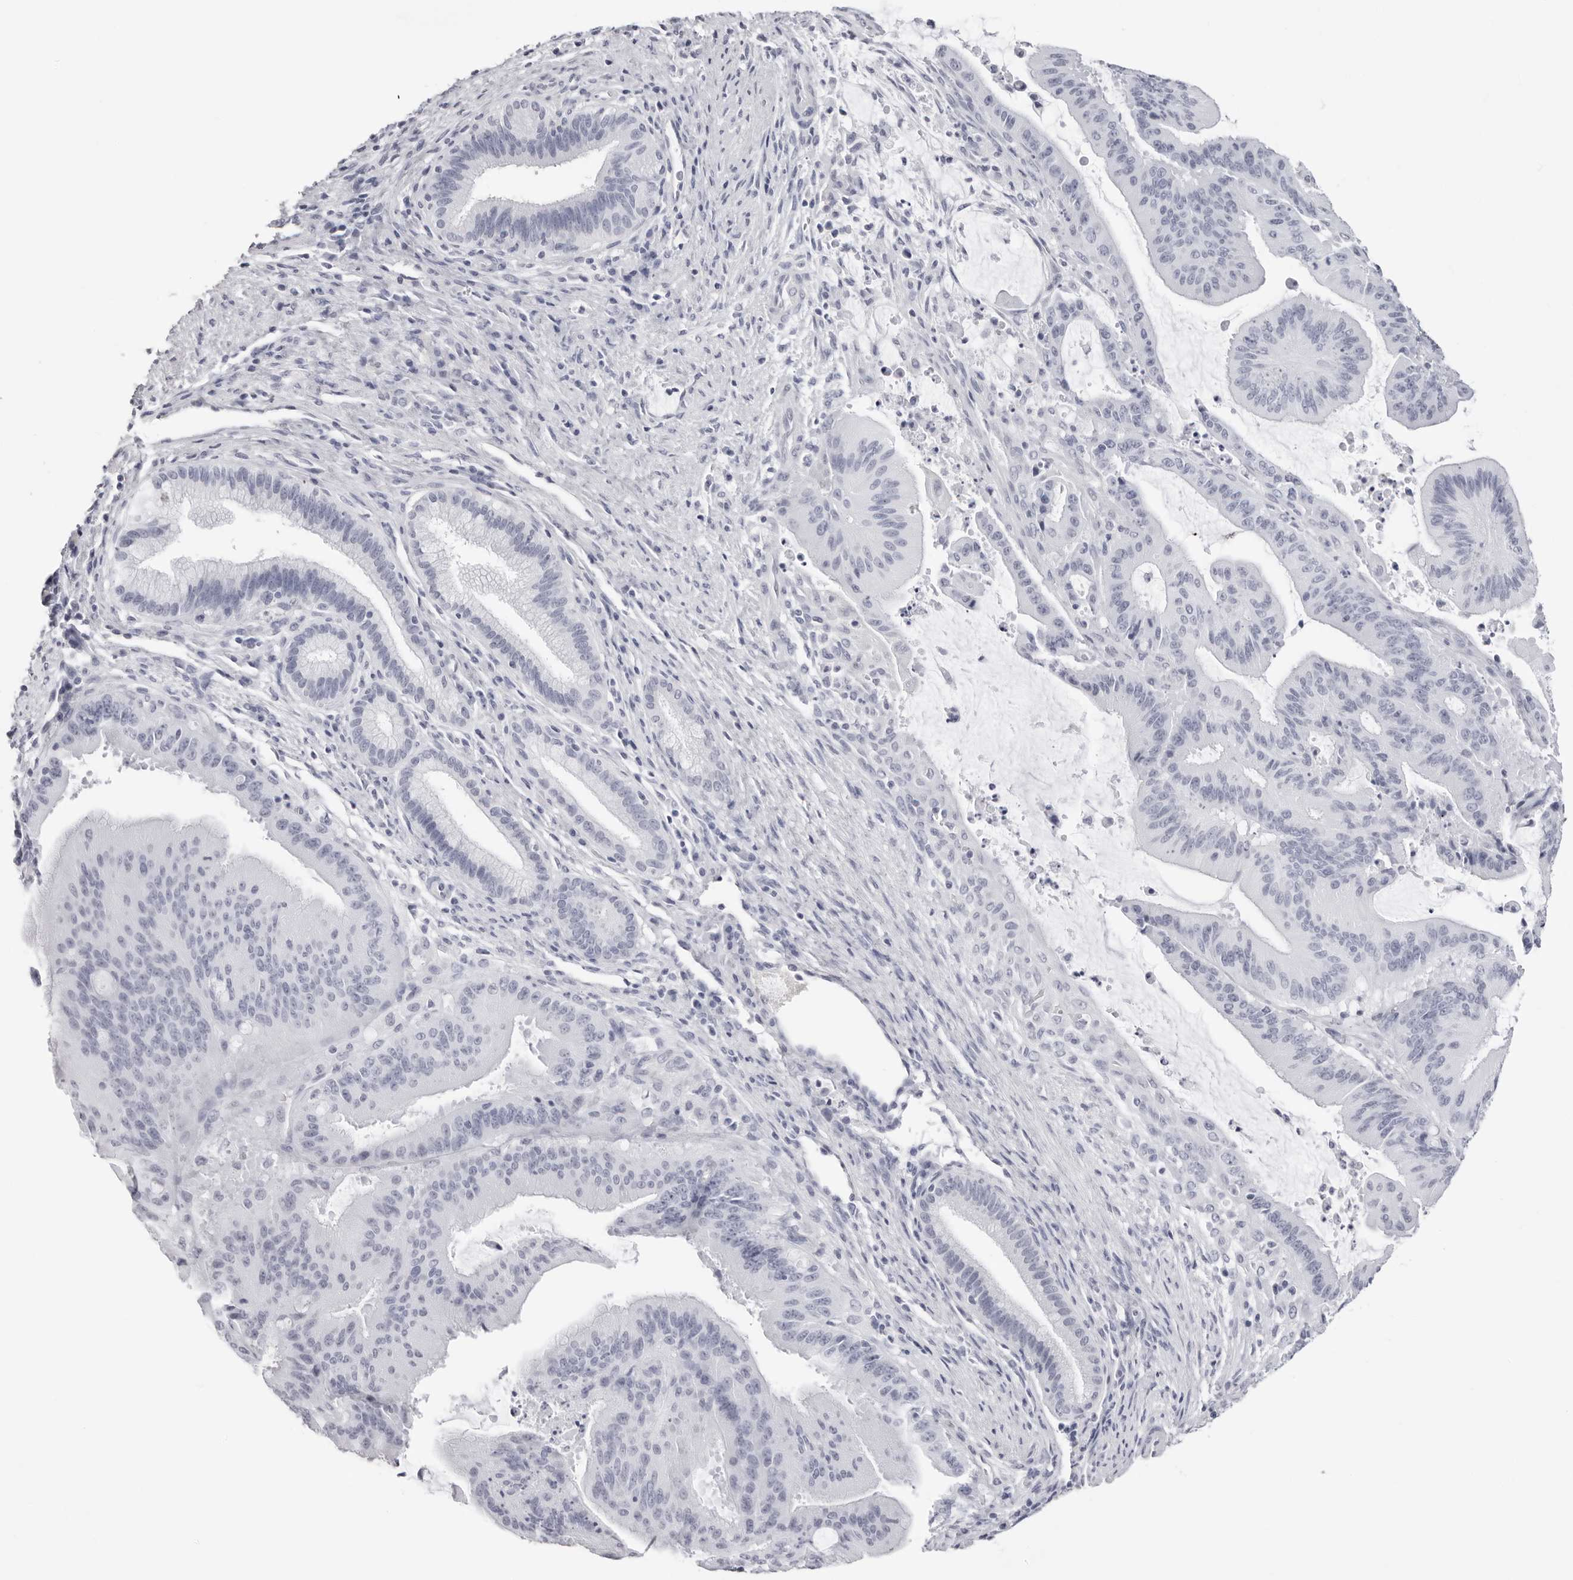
{"staining": {"intensity": "negative", "quantity": "none", "location": "none"}, "tissue": "liver cancer", "cell_type": "Tumor cells", "image_type": "cancer", "snomed": [{"axis": "morphology", "description": "Normal tissue, NOS"}, {"axis": "morphology", "description": "Cholangiocarcinoma"}, {"axis": "topography", "description": "Liver"}, {"axis": "topography", "description": "Peripheral nerve tissue"}], "caption": "Immunohistochemistry photomicrograph of neoplastic tissue: liver cholangiocarcinoma stained with DAB exhibits no significant protein expression in tumor cells.", "gene": "INSL3", "patient": {"sex": "female", "age": 73}}